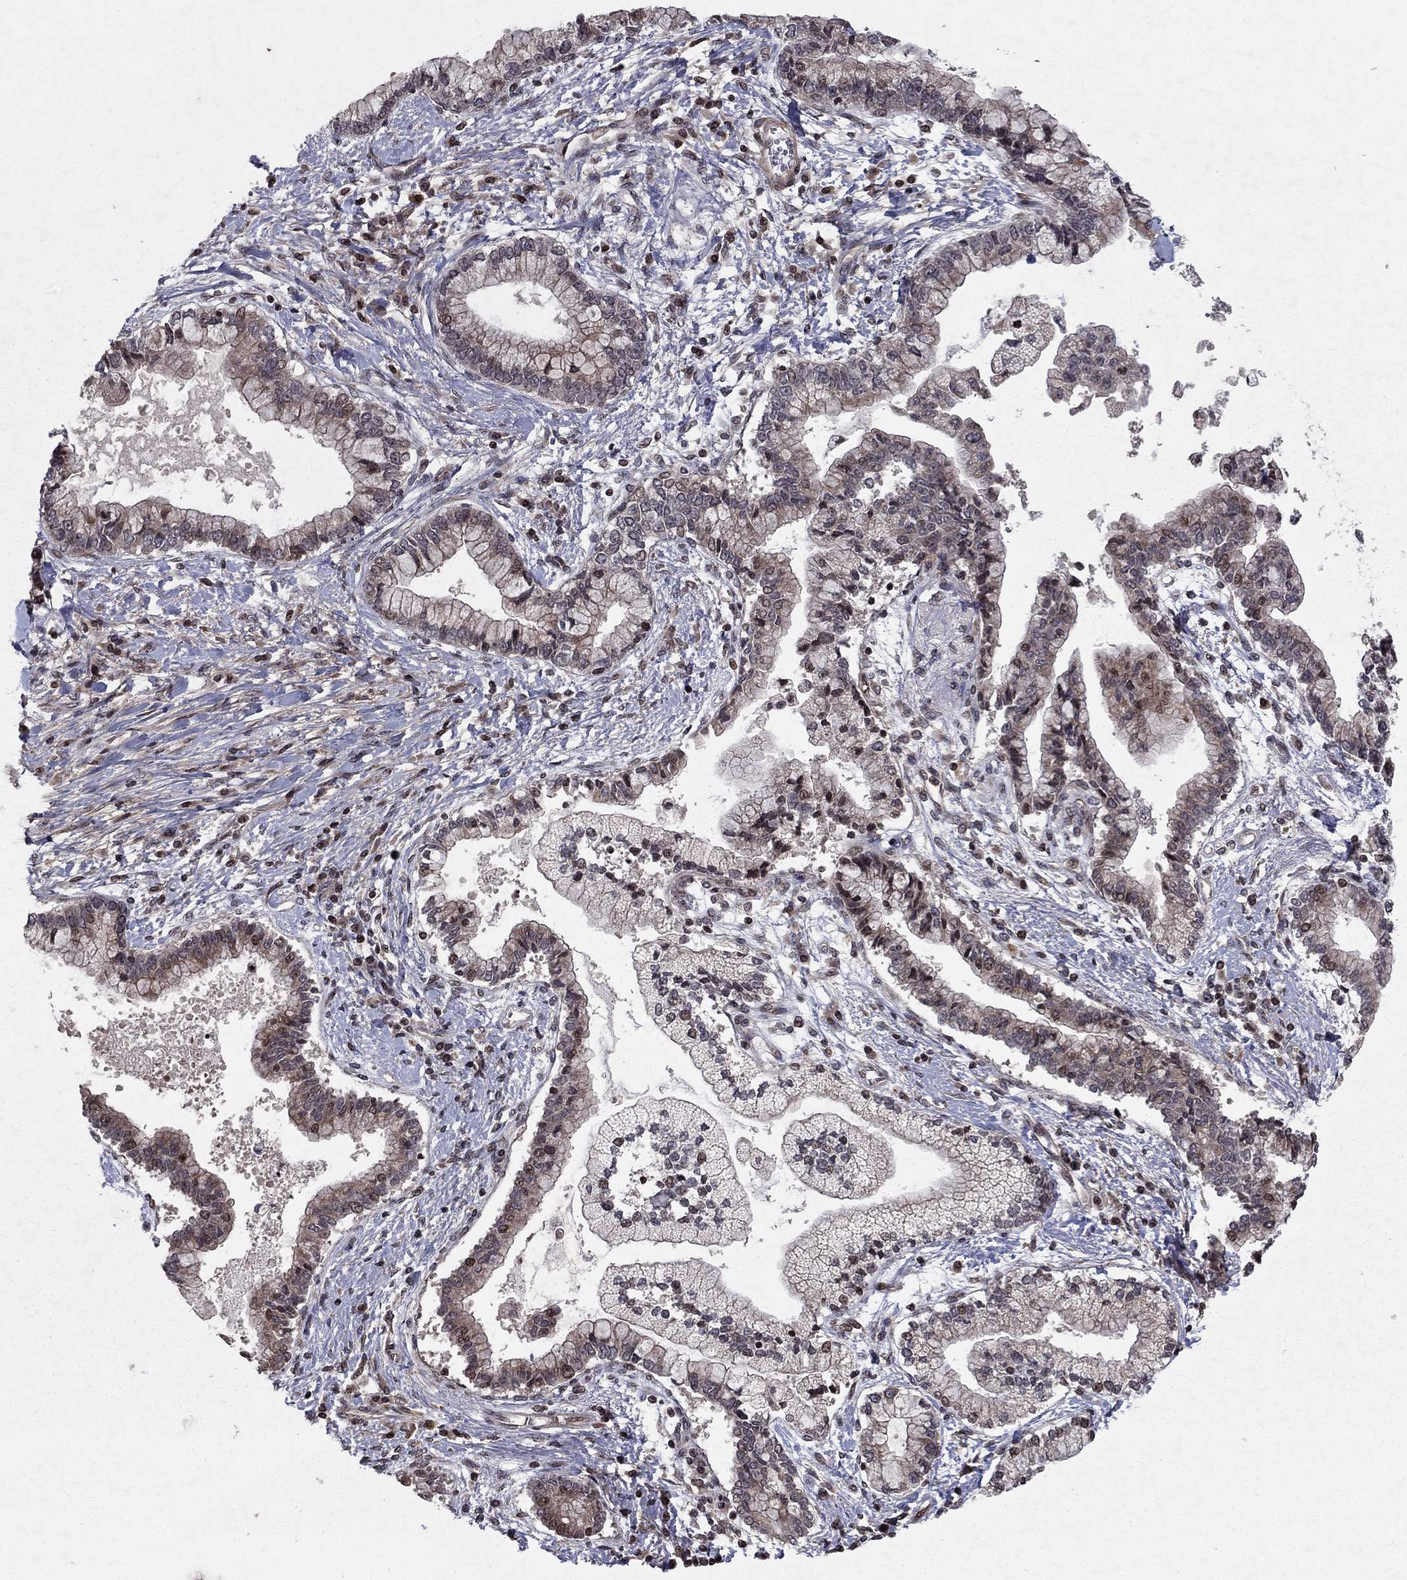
{"staining": {"intensity": "negative", "quantity": "none", "location": "none"}, "tissue": "liver cancer", "cell_type": "Tumor cells", "image_type": "cancer", "snomed": [{"axis": "morphology", "description": "Cholangiocarcinoma"}, {"axis": "topography", "description": "Liver"}], "caption": "Protein analysis of liver cancer (cholangiocarcinoma) demonstrates no significant positivity in tumor cells.", "gene": "SORBS1", "patient": {"sex": "male", "age": 50}}